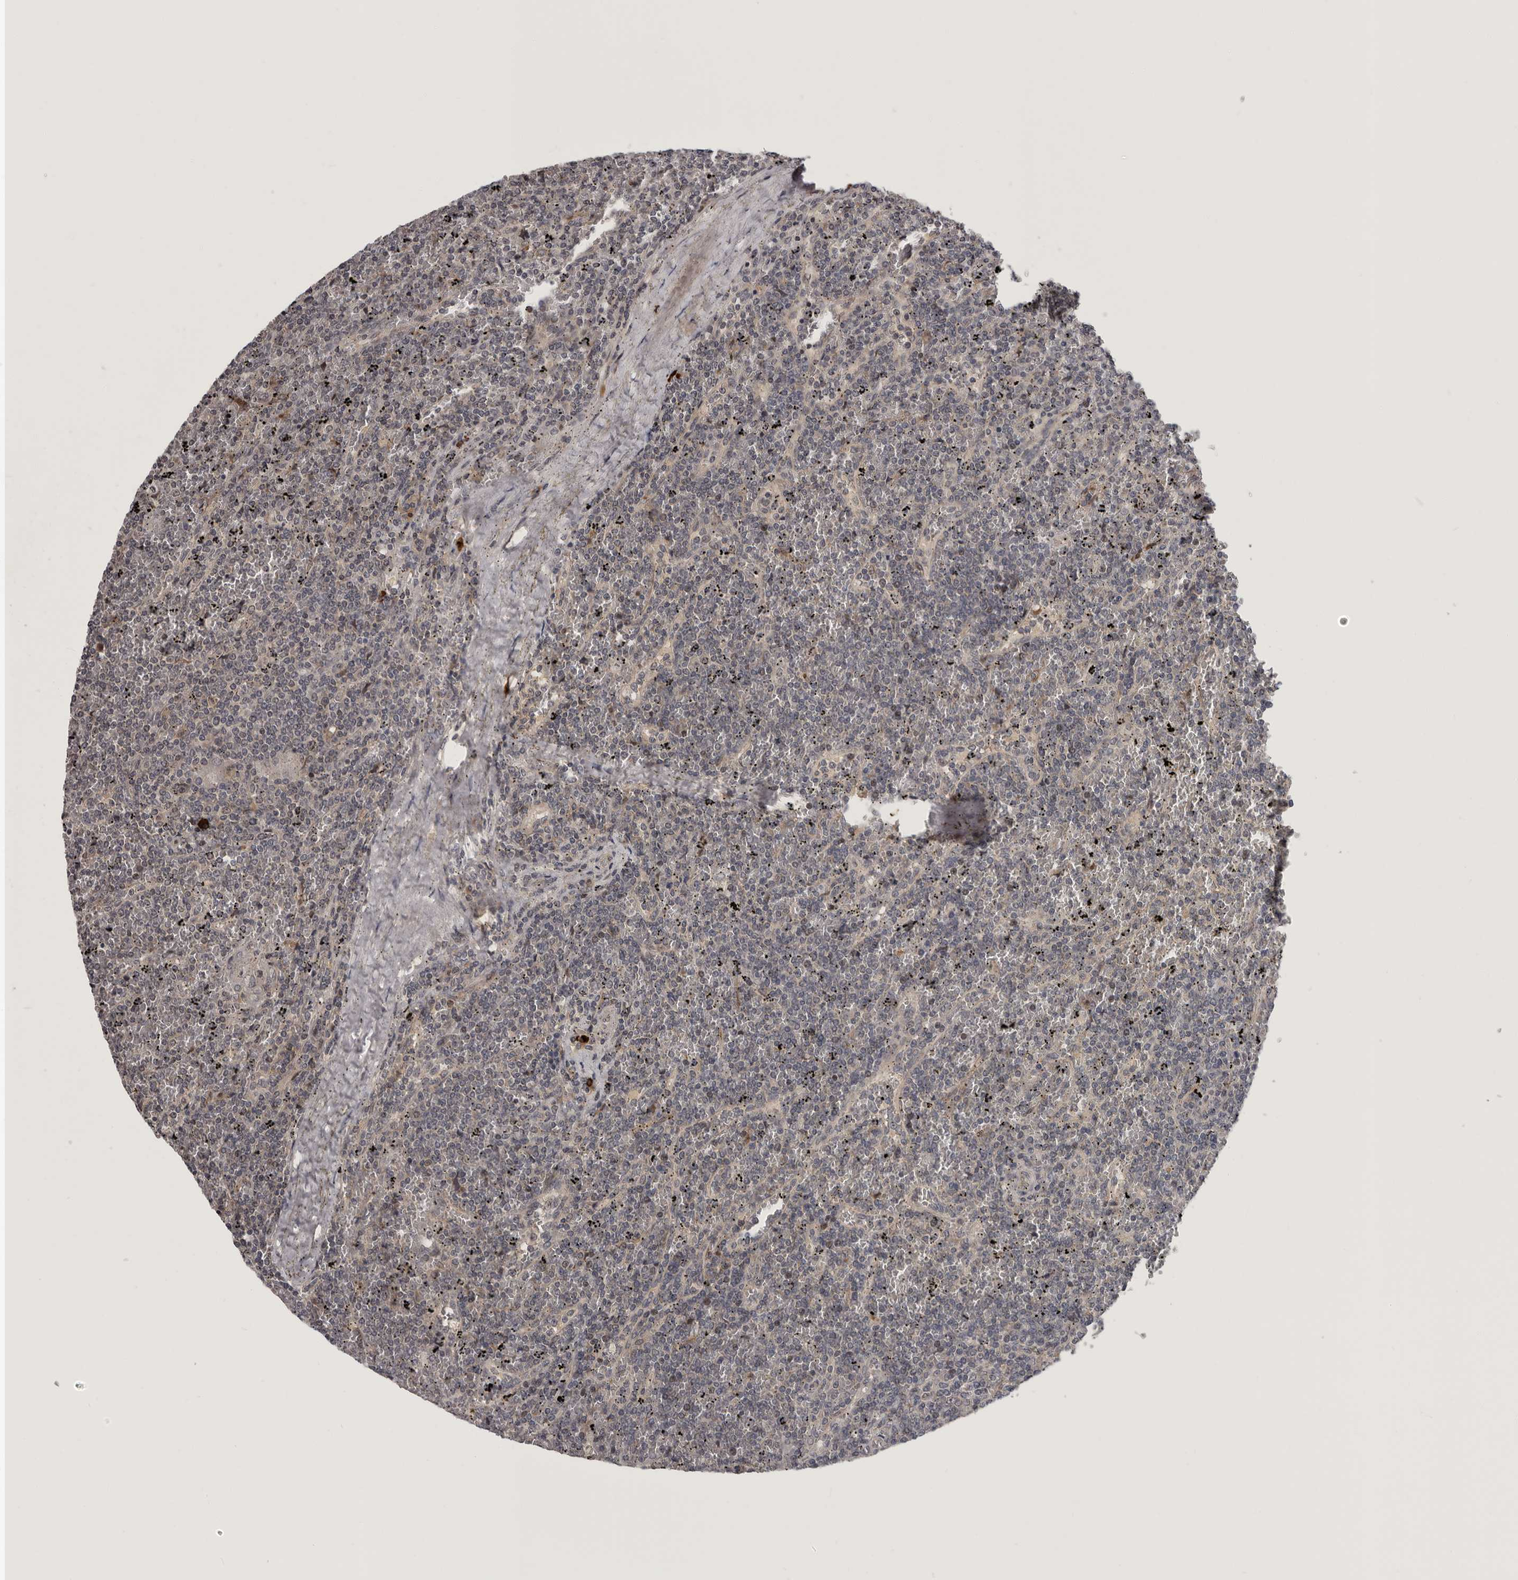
{"staining": {"intensity": "weak", "quantity": "<25%", "location": "cytoplasmic/membranous,nuclear"}, "tissue": "lymphoma", "cell_type": "Tumor cells", "image_type": "cancer", "snomed": [{"axis": "morphology", "description": "Malignant lymphoma, non-Hodgkin's type, Low grade"}, {"axis": "topography", "description": "Spleen"}], "caption": "High power microscopy micrograph of an IHC photomicrograph of malignant lymphoma, non-Hodgkin's type (low-grade), revealing no significant expression in tumor cells.", "gene": "MED8", "patient": {"sex": "female", "age": 19}}